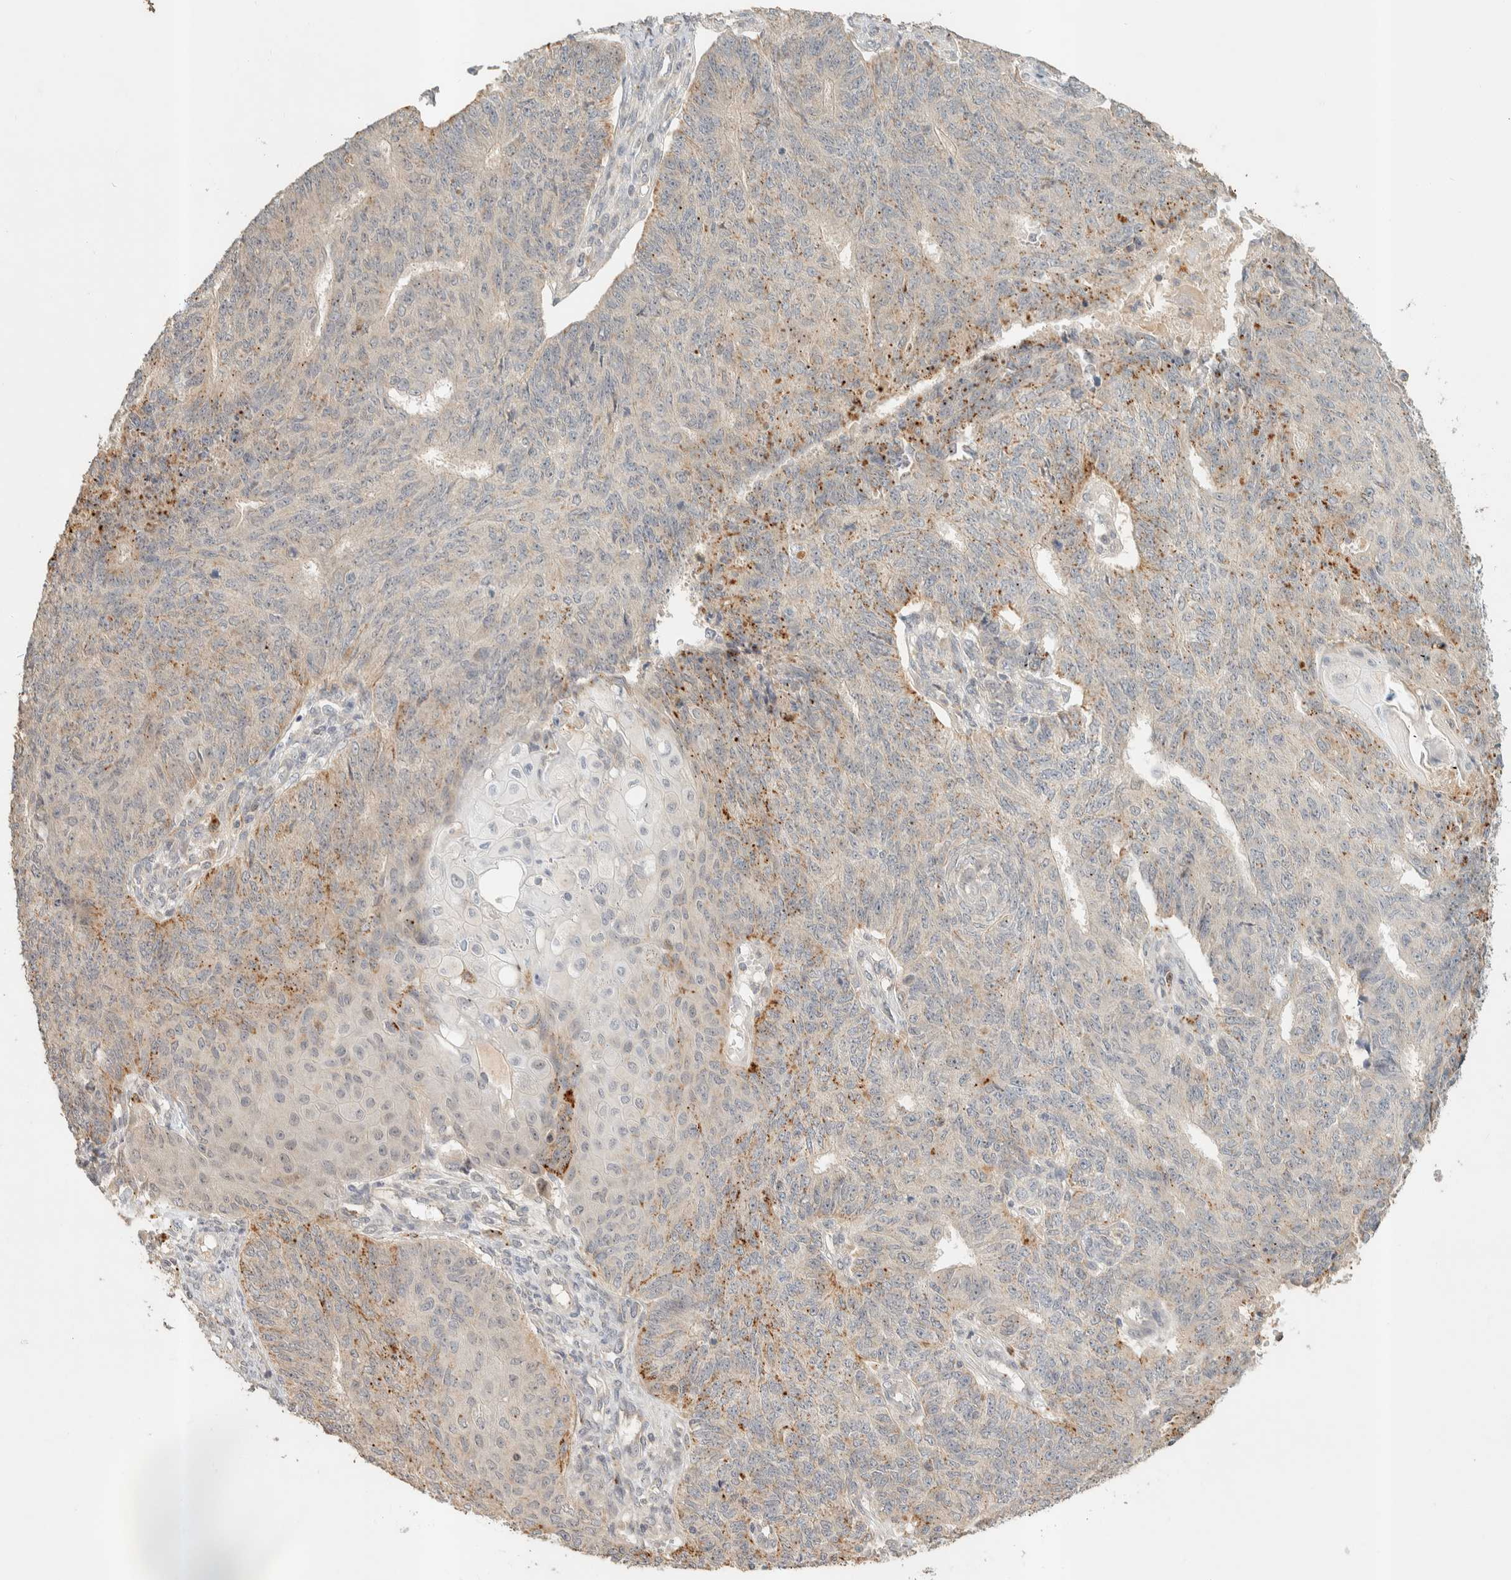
{"staining": {"intensity": "moderate", "quantity": "<25%", "location": "cytoplasmic/membranous"}, "tissue": "endometrial cancer", "cell_type": "Tumor cells", "image_type": "cancer", "snomed": [{"axis": "morphology", "description": "Adenocarcinoma, NOS"}, {"axis": "topography", "description": "Endometrium"}], "caption": "This is a micrograph of IHC staining of endometrial adenocarcinoma, which shows moderate positivity in the cytoplasmic/membranous of tumor cells.", "gene": "ITPA", "patient": {"sex": "female", "age": 32}}